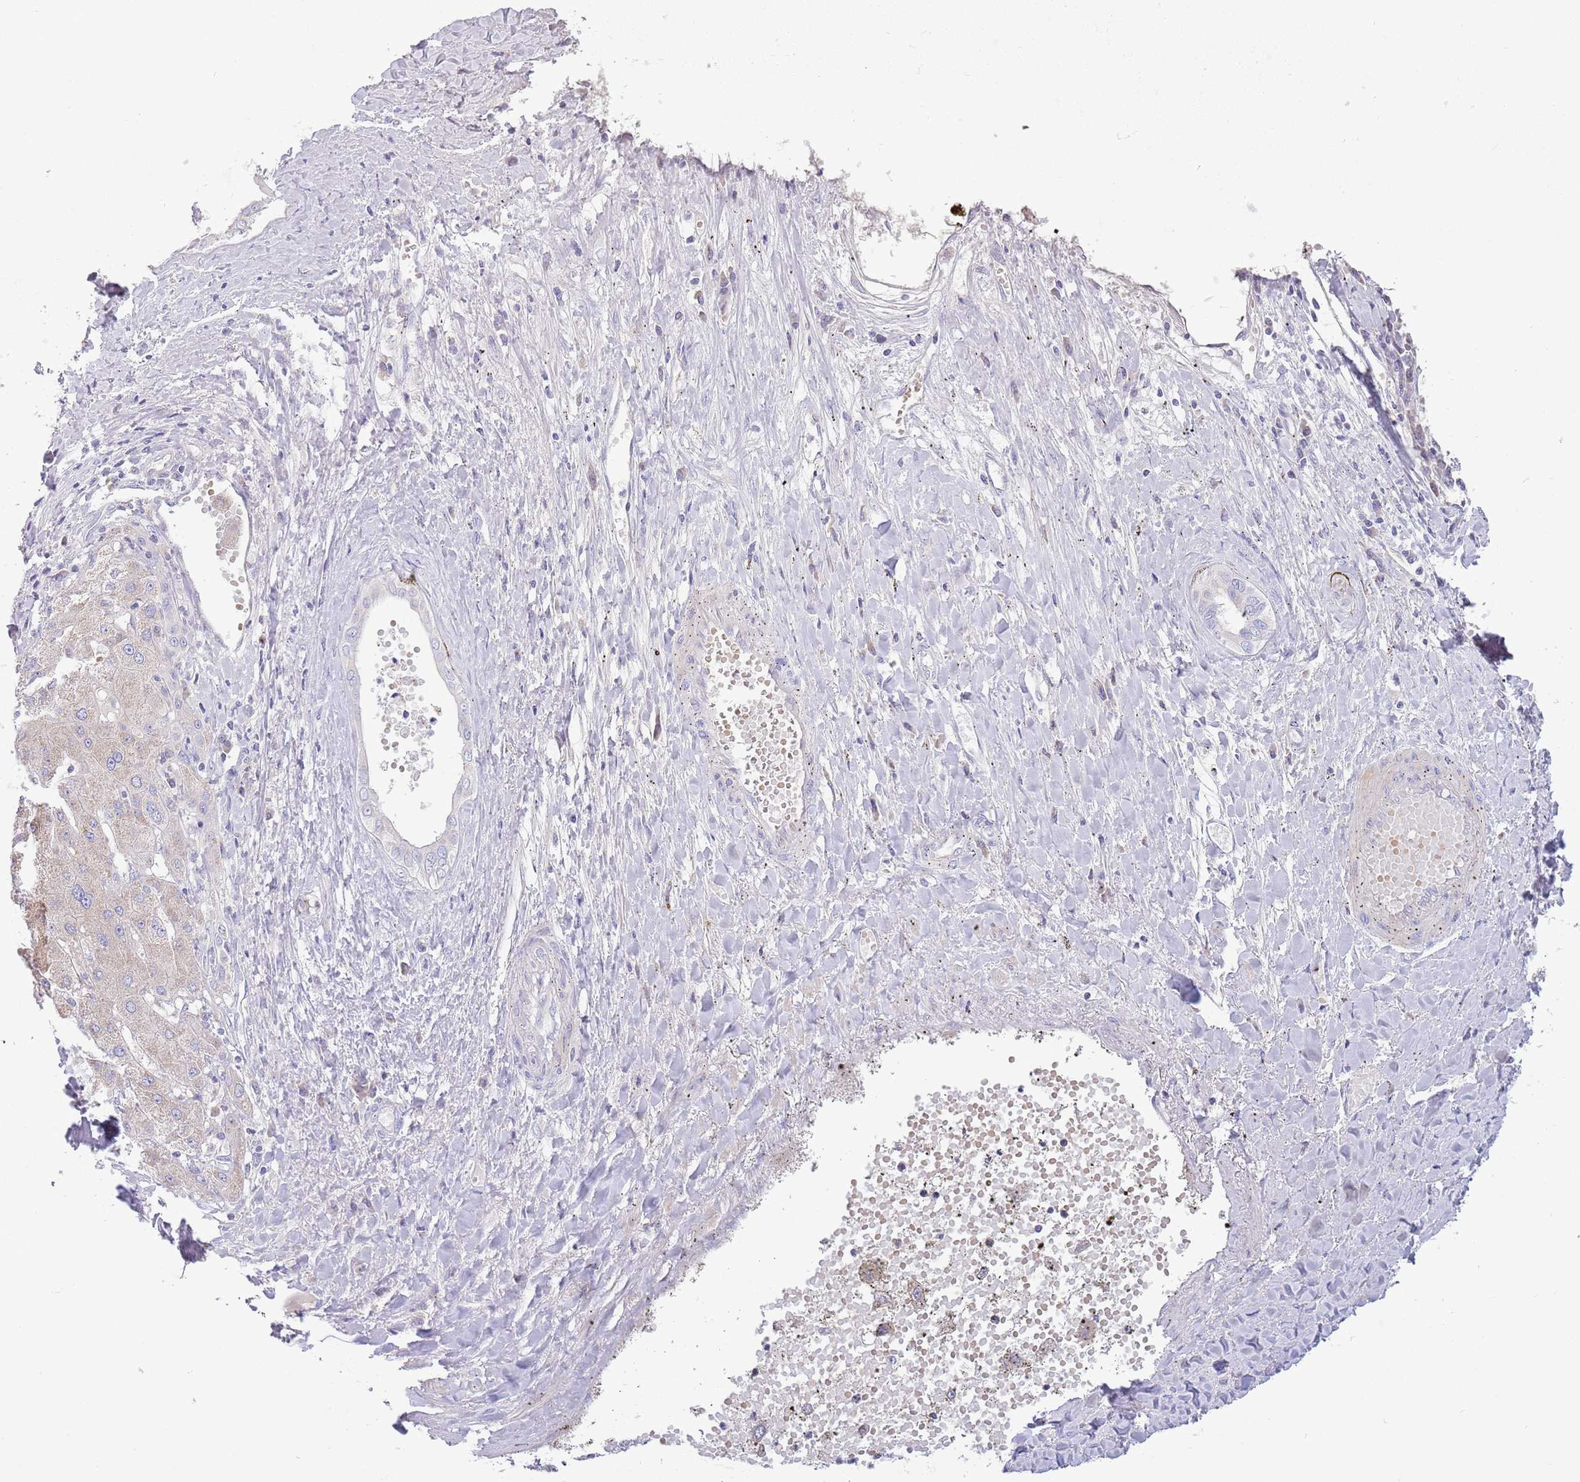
{"staining": {"intensity": "negative", "quantity": "none", "location": "none"}, "tissue": "liver cancer", "cell_type": "Tumor cells", "image_type": "cancer", "snomed": [{"axis": "morphology", "description": "Carcinoma, Hepatocellular, NOS"}, {"axis": "topography", "description": "Liver"}], "caption": "Tumor cells show no significant expression in liver cancer (hepatocellular carcinoma). The staining was performed using DAB (3,3'-diaminobenzidine) to visualize the protein expression in brown, while the nuclei were stained in blue with hematoxylin (Magnification: 20x).", "gene": "DDHD1", "patient": {"sex": "male", "age": 72}}